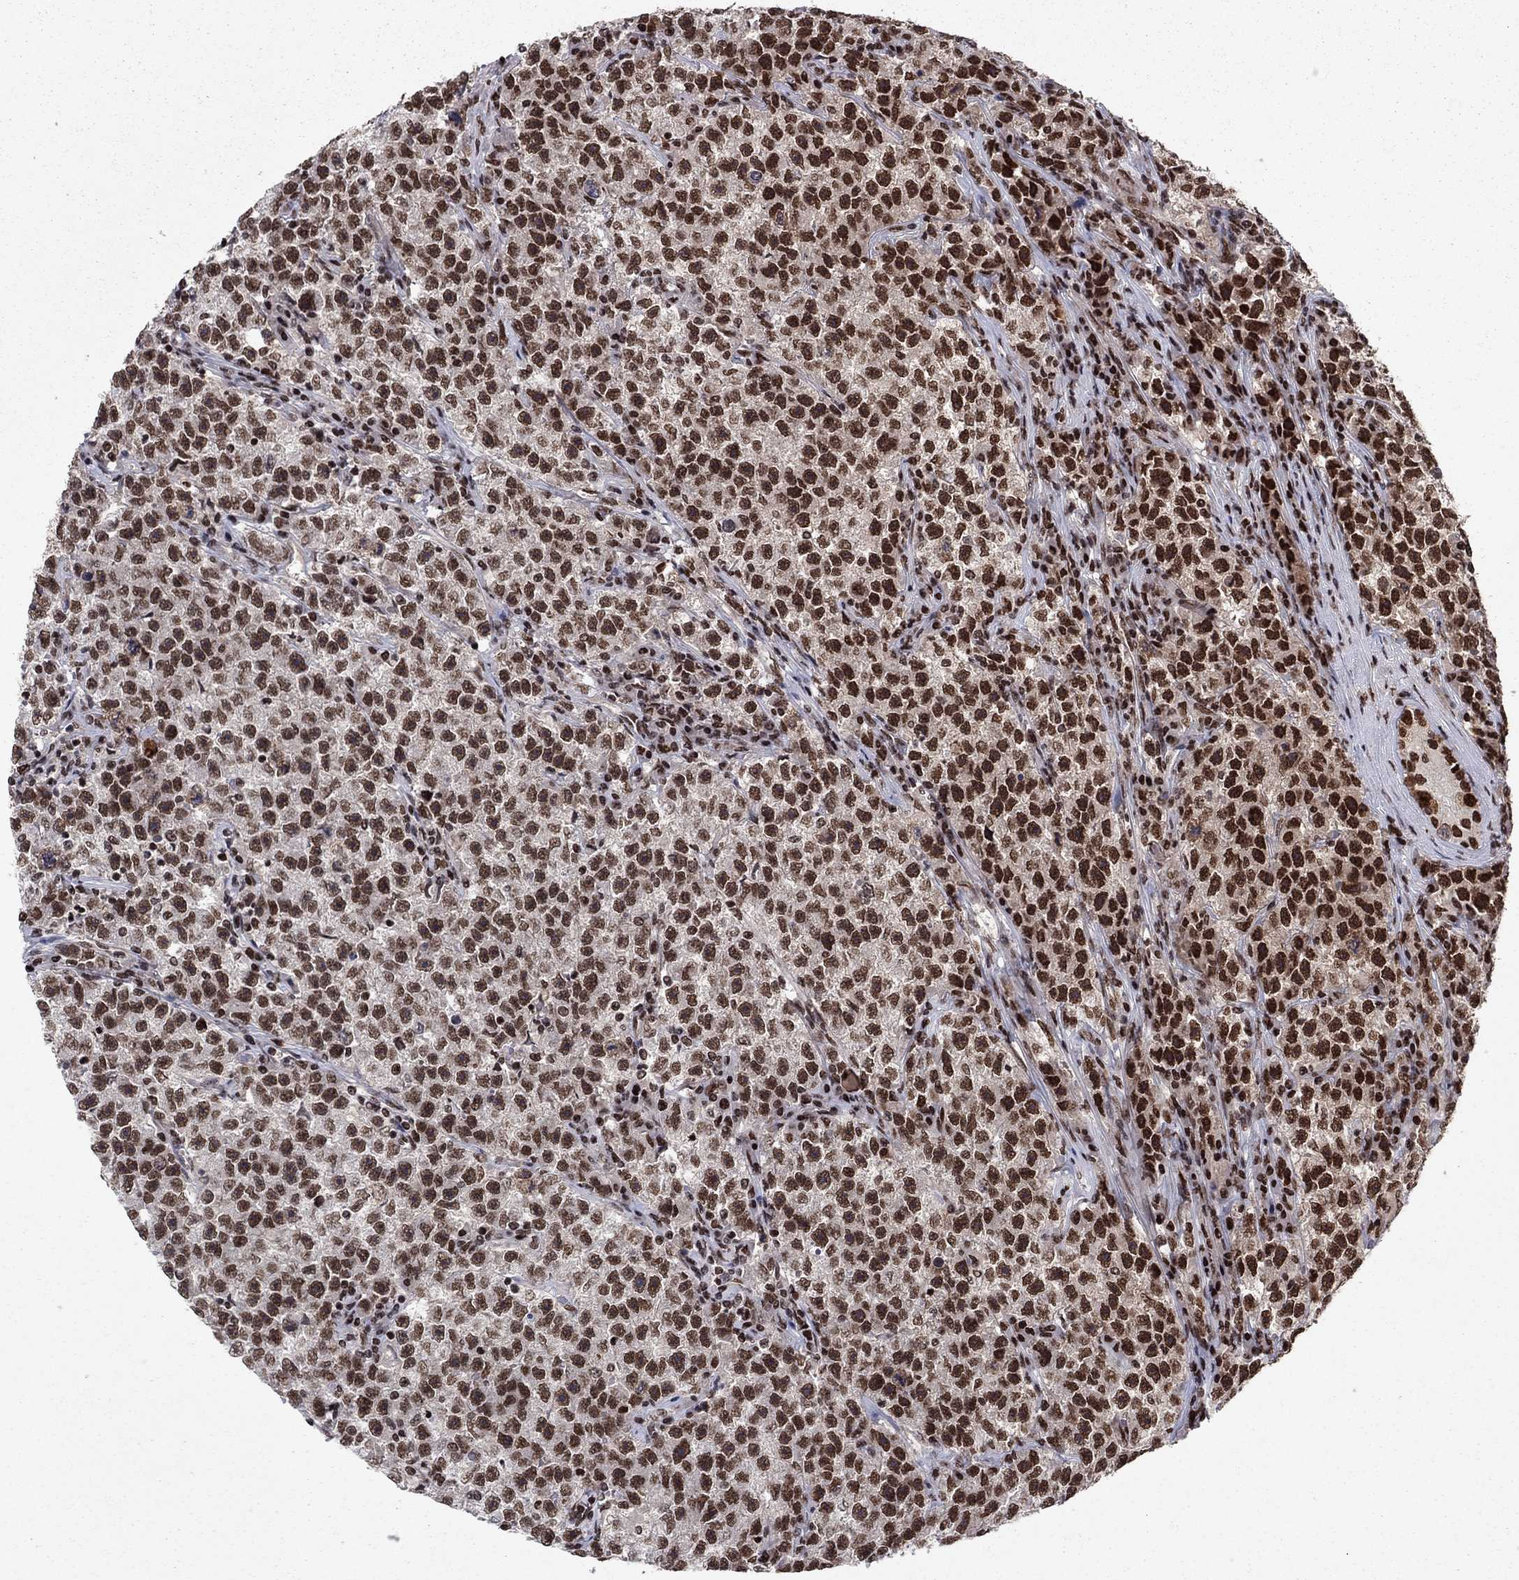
{"staining": {"intensity": "strong", "quantity": ">75%", "location": "nuclear"}, "tissue": "testis cancer", "cell_type": "Tumor cells", "image_type": "cancer", "snomed": [{"axis": "morphology", "description": "Seminoma, NOS"}, {"axis": "topography", "description": "Testis"}], "caption": "Tumor cells demonstrate strong nuclear expression in approximately >75% of cells in seminoma (testis). The staining was performed using DAB (3,3'-diaminobenzidine), with brown indicating positive protein expression. Nuclei are stained blue with hematoxylin.", "gene": "USP54", "patient": {"sex": "male", "age": 22}}